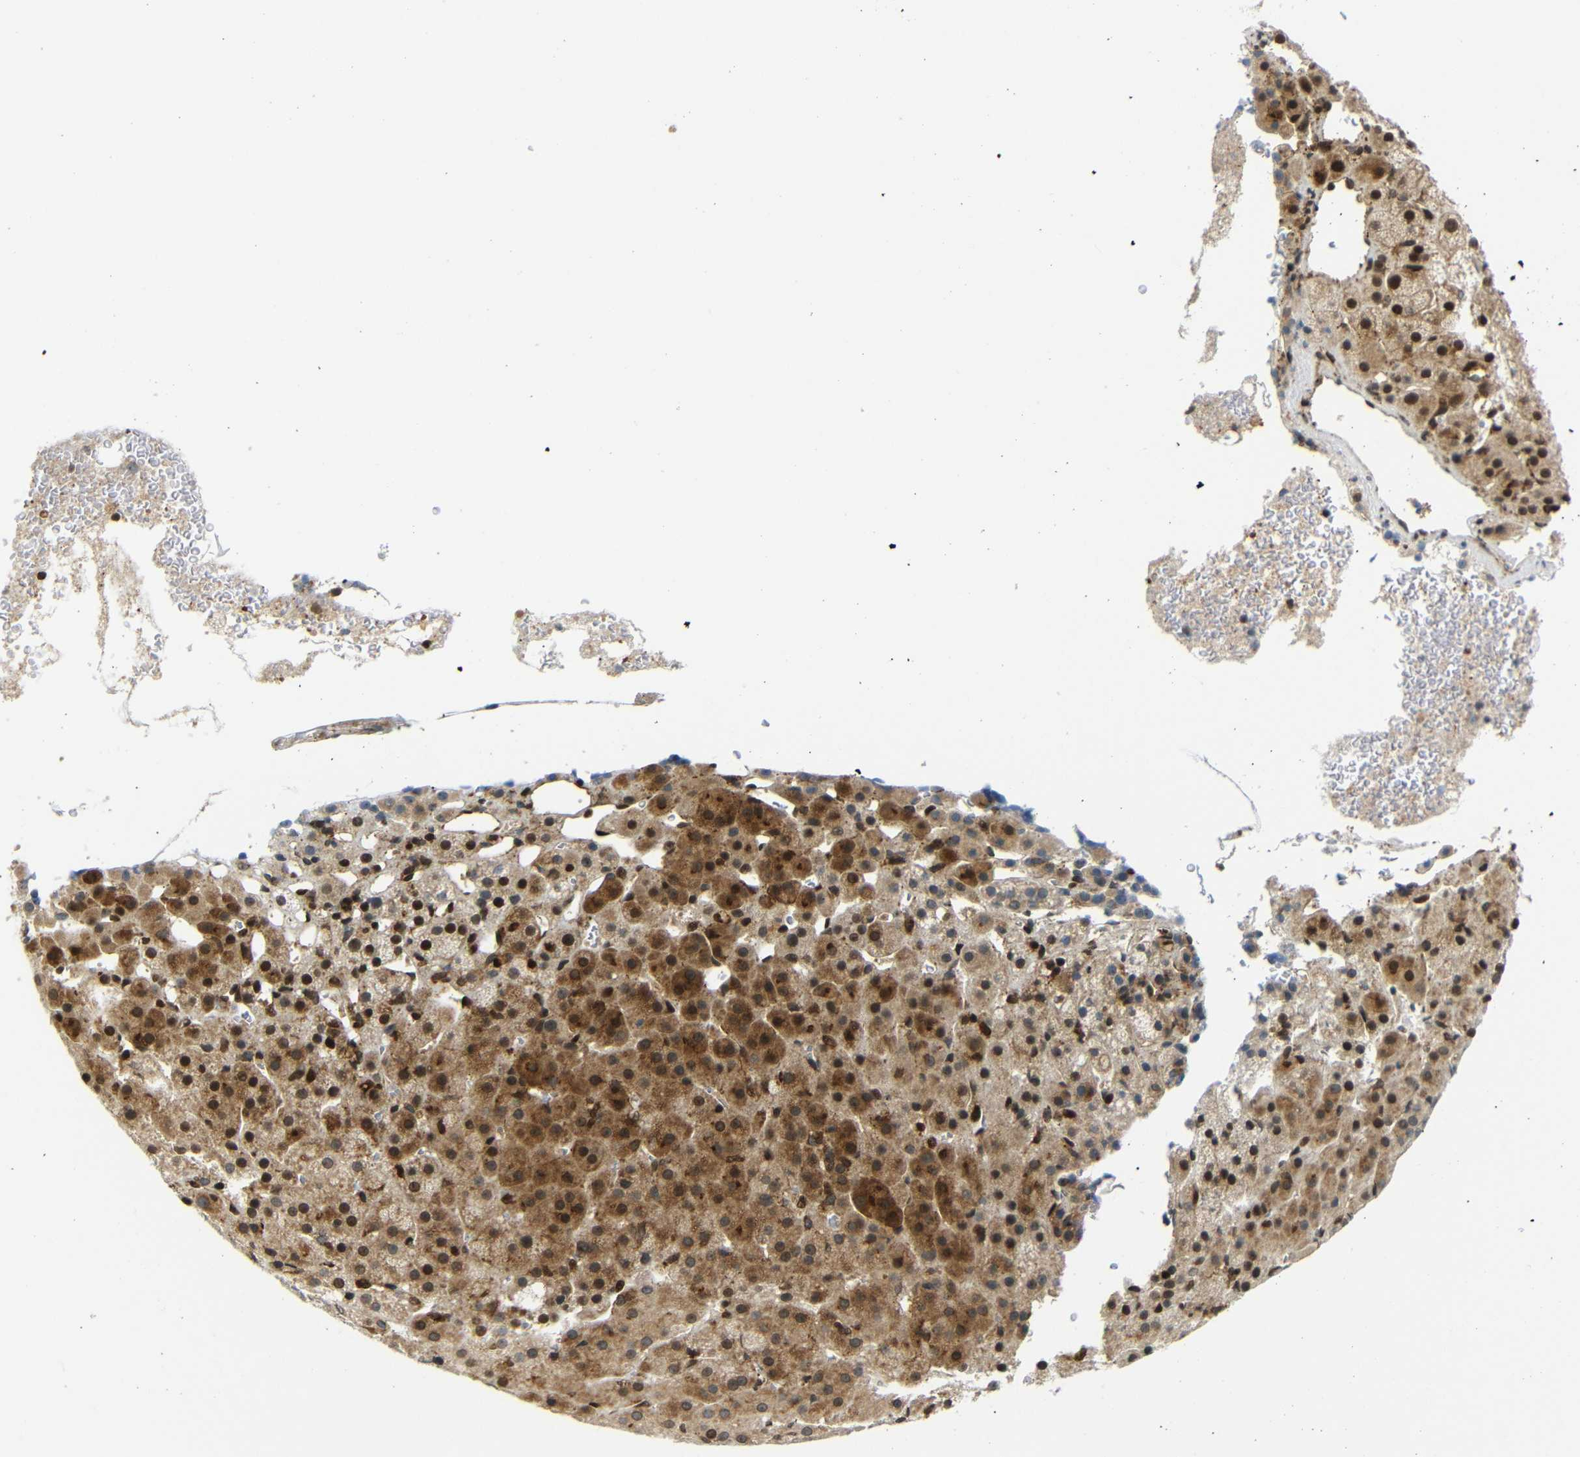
{"staining": {"intensity": "moderate", "quantity": ">75%", "location": "cytoplasmic/membranous,nuclear"}, "tissue": "adrenal gland", "cell_type": "Glandular cells", "image_type": "normal", "snomed": [{"axis": "morphology", "description": "Normal tissue, NOS"}, {"axis": "topography", "description": "Adrenal gland"}], "caption": "This is a photomicrograph of IHC staining of unremarkable adrenal gland, which shows moderate positivity in the cytoplasmic/membranous,nuclear of glandular cells.", "gene": "SPCS2", "patient": {"sex": "female", "age": 57}}